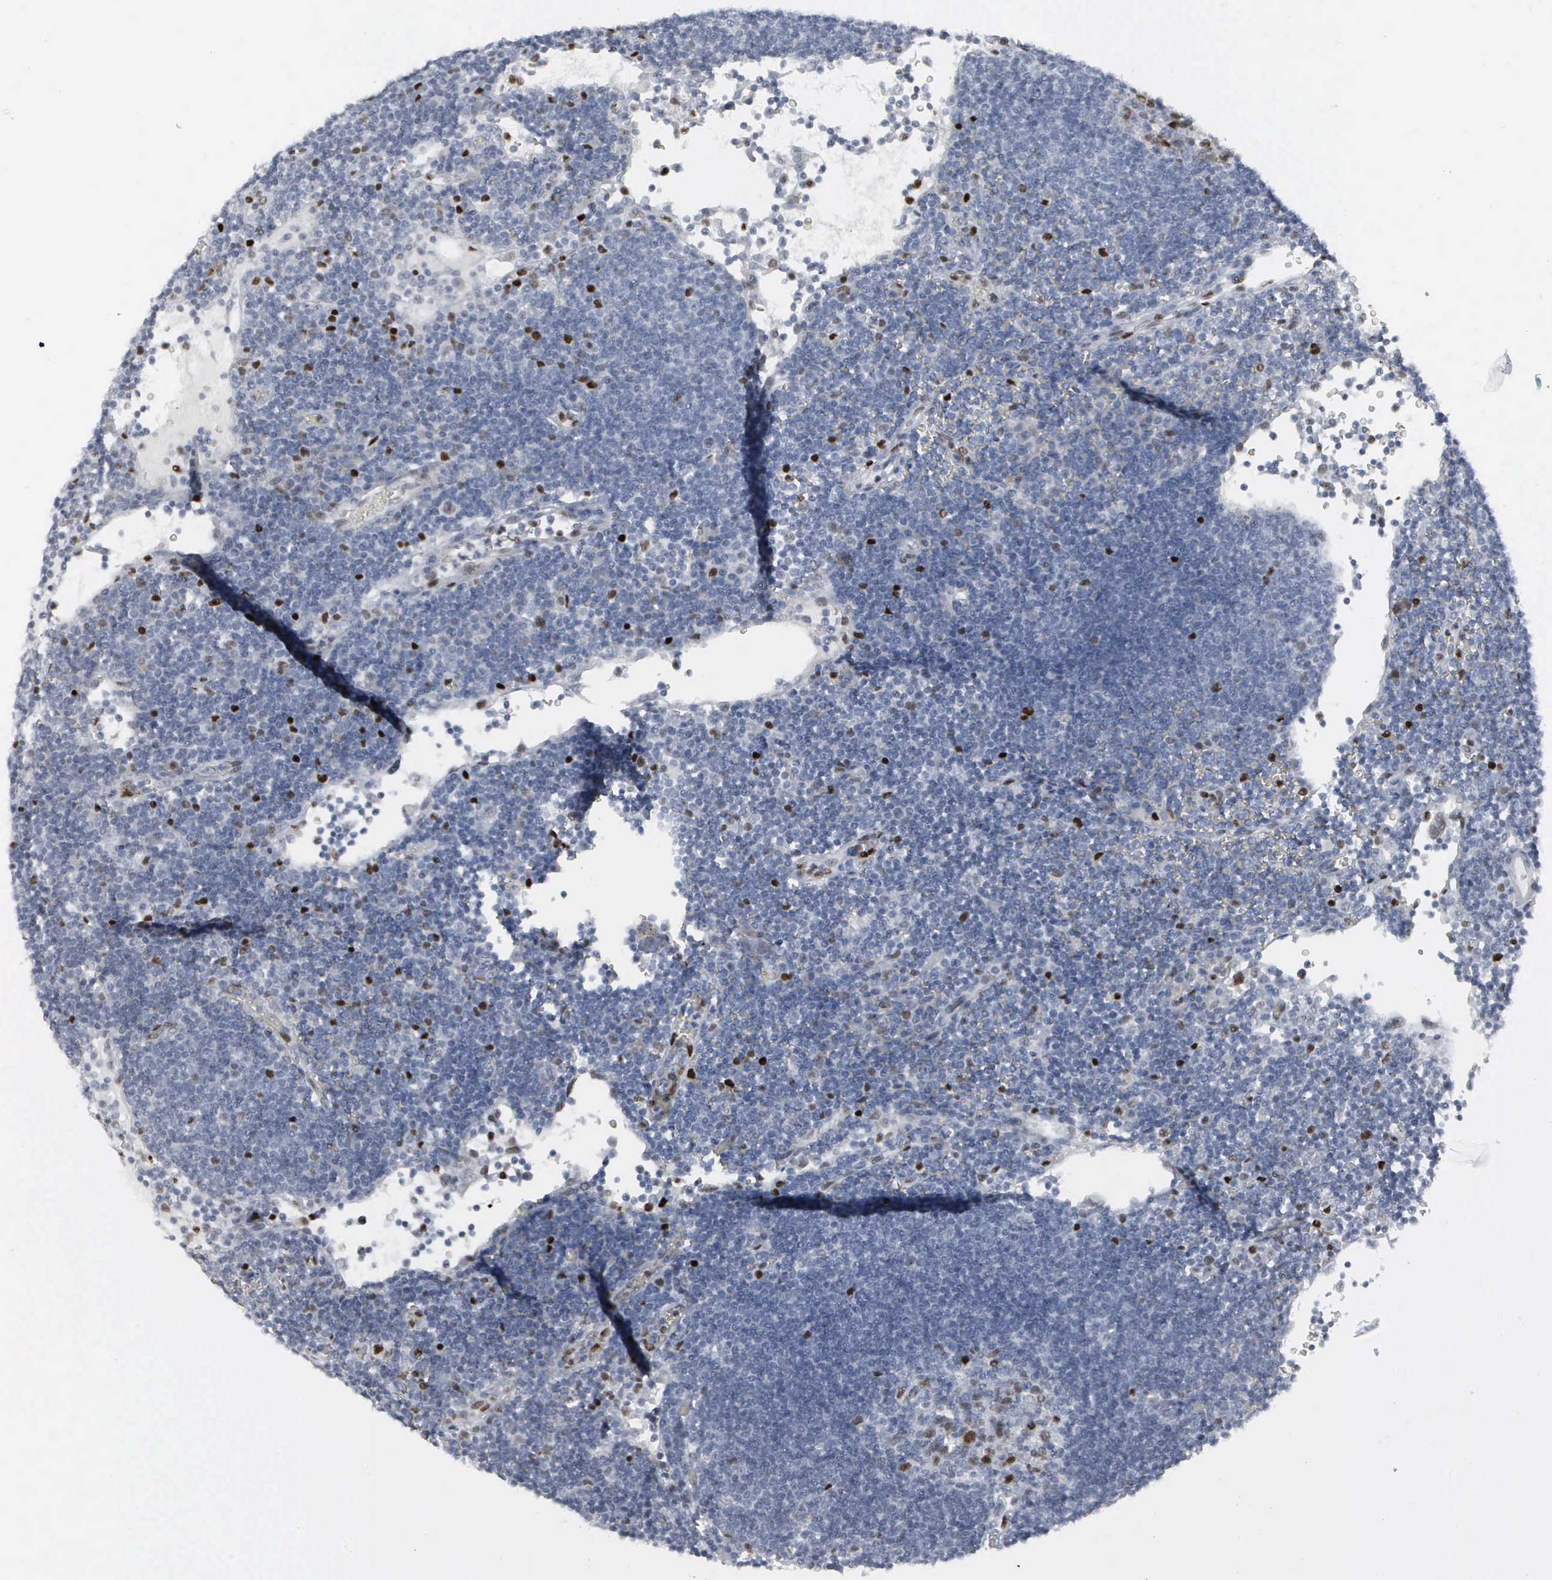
{"staining": {"intensity": "moderate", "quantity": "<25%", "location": "nuclear"}, "tissue": "lymph node", "cell_type": "Germinal center cells", "image_type": "normal", "snomed": [{"axis": "morphology", "description": "Normal tissue, NOS"}, {"axis": "topography", "description": "Lymph node"}], "caption": "The immunohistochemical stain shows moderate nuclear staining in germinal center cells of unremarkable lymph node.", "gene": "CCND3", "patient": {"sex": "male", "age": 54}}